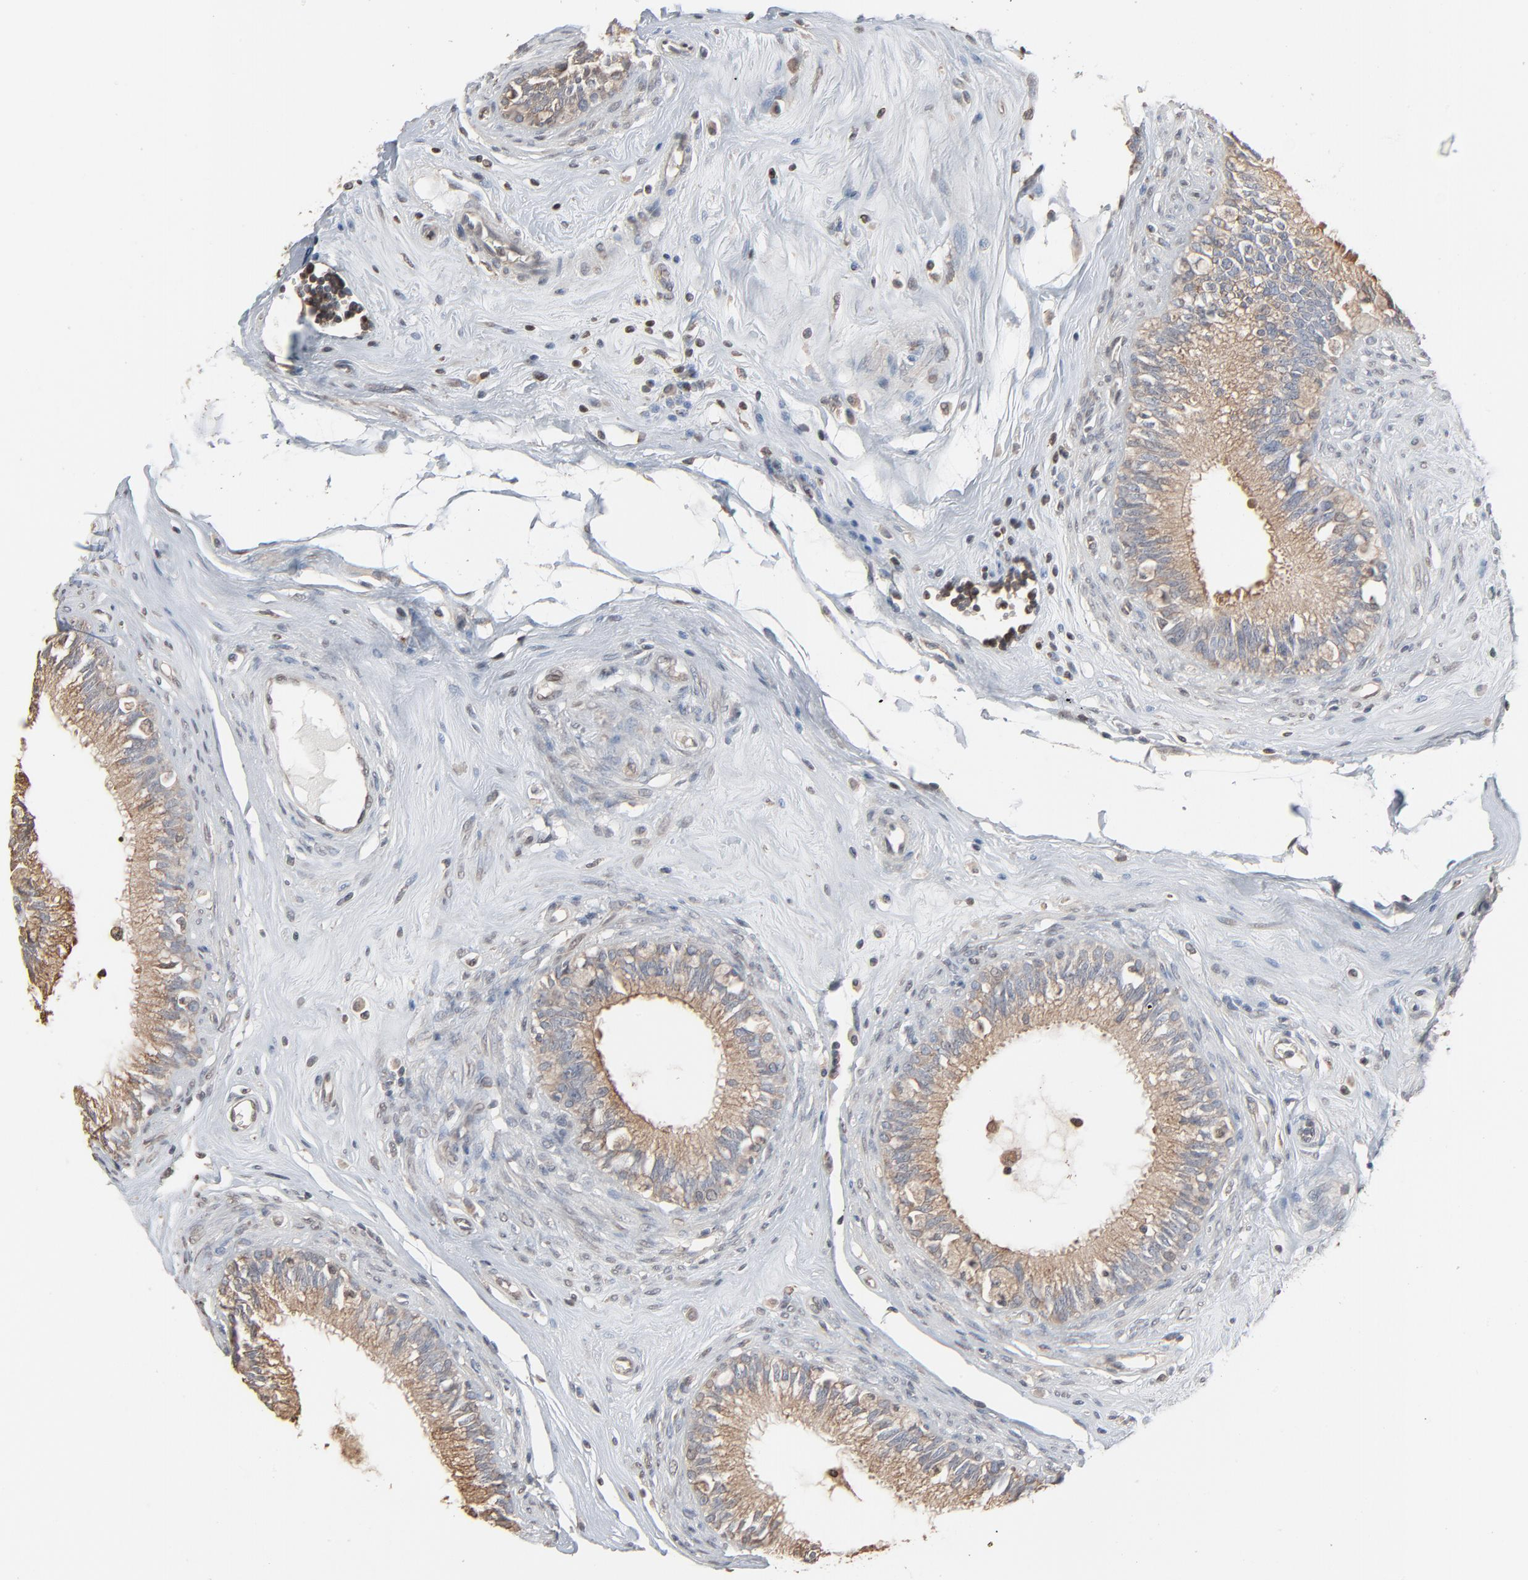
{"staining": {"intensity": "weak", "quantity": ">75%", "location": "cytoplasmic/membranous"}, "tissue": "epididymis", "cell_type": "Glandular cells", "image_type": "normal", "snomed": [{"axis": "morphology", "description": "Normal tissue, NOS"}, {"axis": "morphology", "description": "Inflammation, NOS"}, {"axis": "topography", "description": "Epididymis"}], "caption": "DAB (3,3'-diaminobenzidine) immunohistochemical staining of normal human epididymis demonstrates weak cytoplasmic/membranous protein expression in approximately >75% of glandular cells.", "gene": "CCT5", "patient": {"sex": "male", "age": 84}}